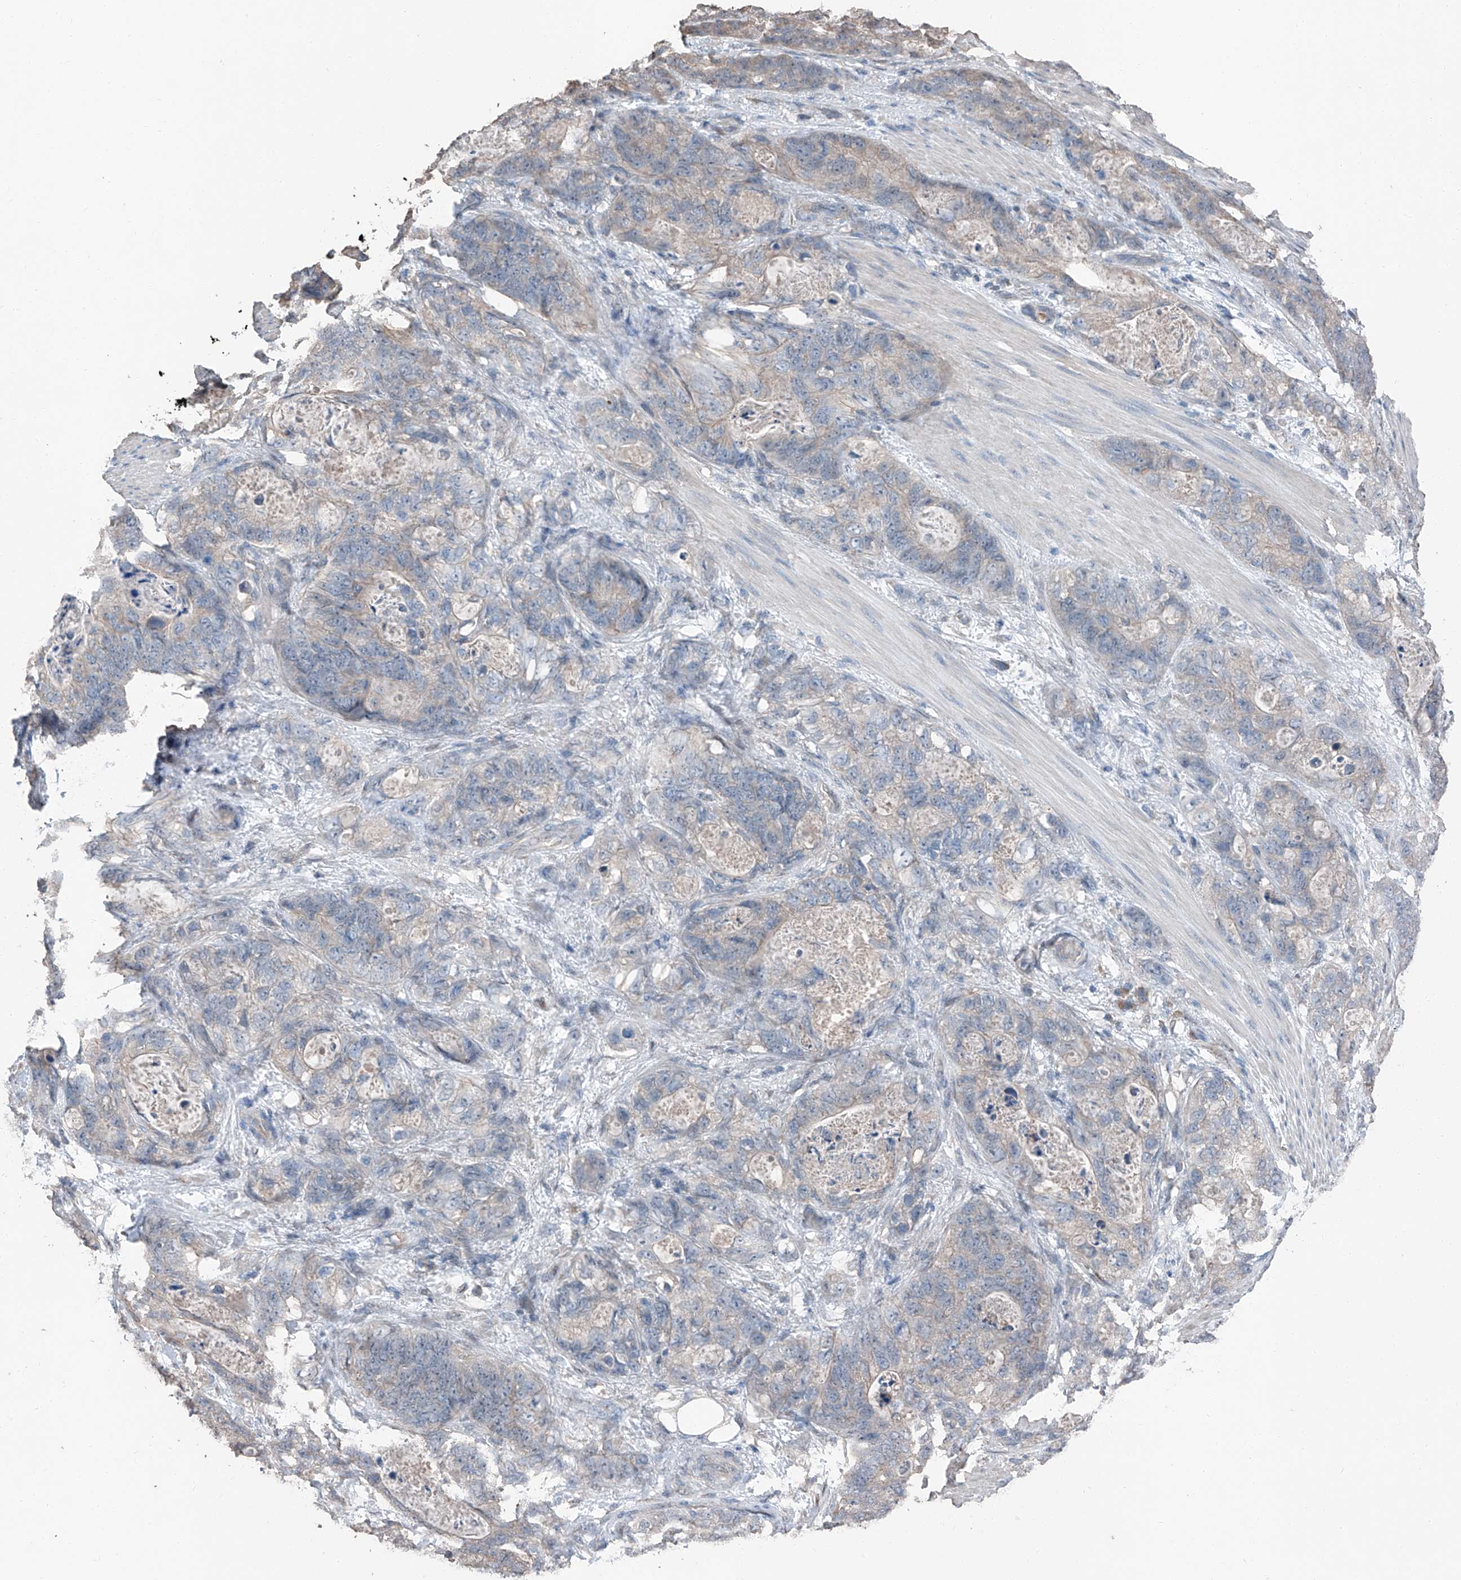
{"staining": {"intensity": "negative", "quantity": "none", "location": "none"}, "tissue": "stomach cancer", "cell_type": "Tumor cells", "image_type": "cancer", "snomed": [{"axis": "morphology", "description": "Normal tissue, NOS"}, {"axis": "morphology", "description": "Adenocarcinoma, NOS"}, {"axis": "topography", "description": "Stomach"}], "caption": "This histopathology image is of stomach adenocarcinoma stained with immunohistochemistry to label a protein in brown with the nuclei are counter-stained blue. There is no expression in tumor cells.", "gene": "MAMLD1", "patient": {"sex": "female", "age": 89}}